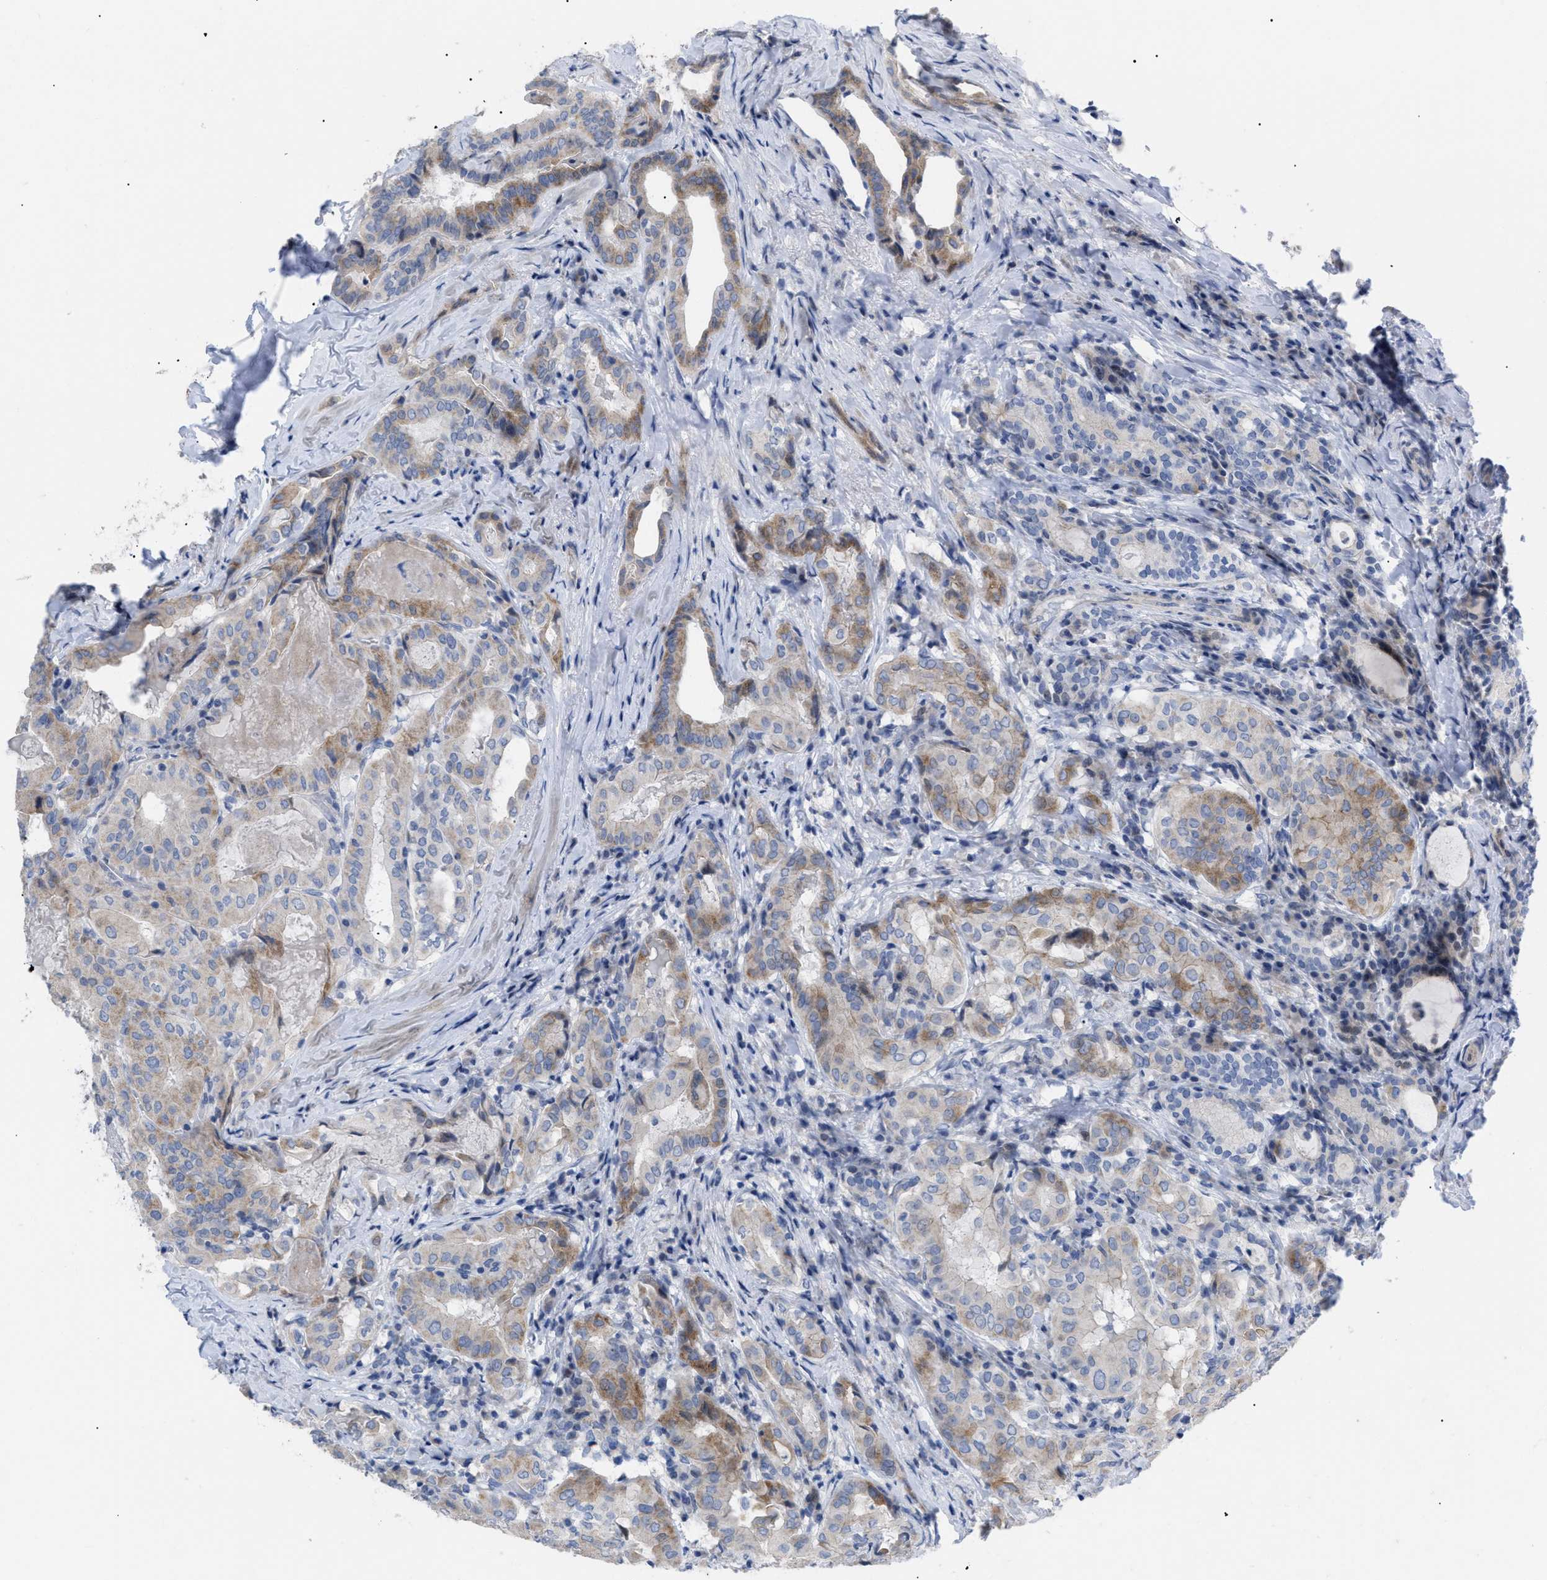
{"staining": {"intensity": "moderate", "quantity": "25%-75%", "location": "cytoplasmic/membranous"}, "tissue": "thyroid cancer", "cell_type": "Tumor cells", "image_type": "cancer", "snomed": [{"axis": "morphology", "description": "Papillary adenocarcinoma, NOS"}, {"axis": "topography", "description": "Thyroid gland"}], "caption": "A medium amount of moderate cytoplasmic/membranous staining is seen in approximately 25%-75% of tumor cells in papillary adenocarcinoma (thyroid) tissue.", "gene": "CAV3", "patient": {"sex": "female", "age": 42}}